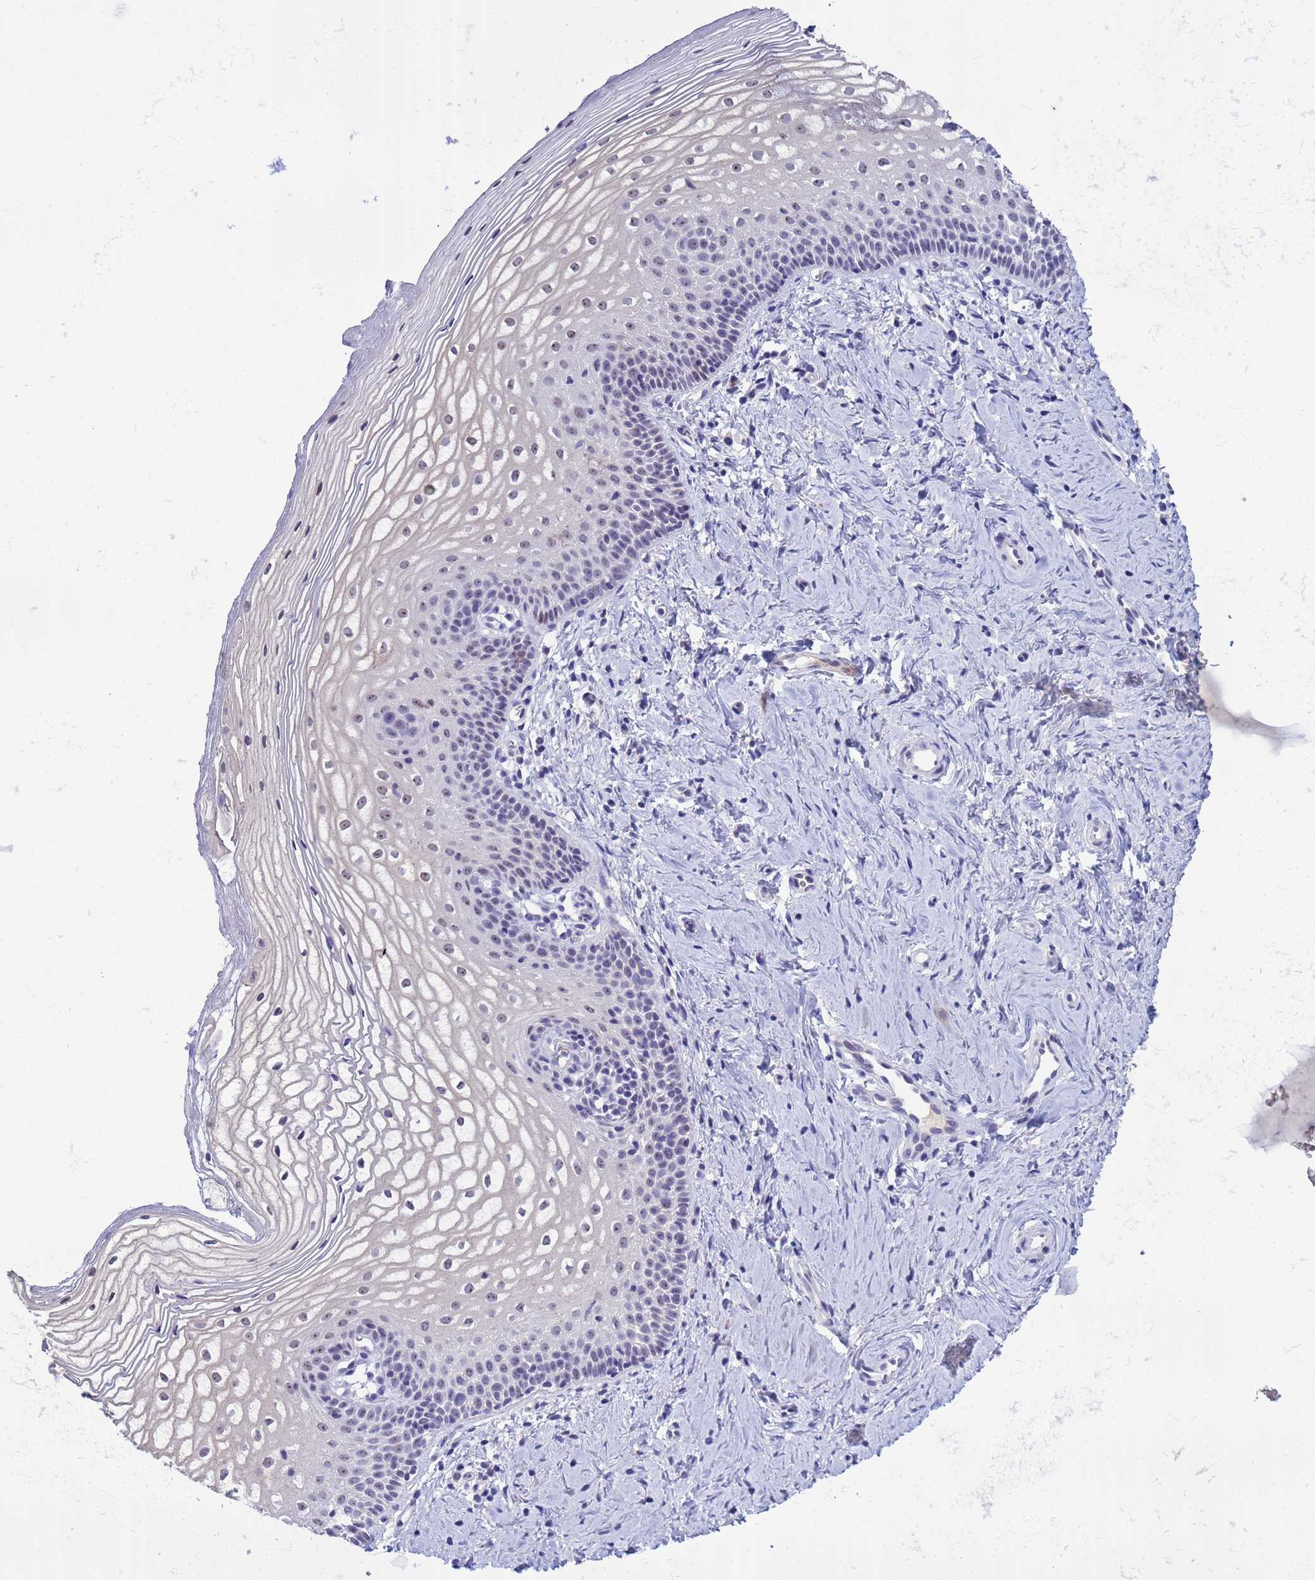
{"staining": {"intensity": "weak", "quantity": "25%-75%", "location": "nuclear"}, "tissue": "vagina", "cell_type": "Squamous epithelial cells", "image_type": "normal", "snomed": [{"axis": "morphology", "description": "Normal tissue, NOS"}, {"axis": "topography", "description": "Vagina"}], "caption": "Protein expression analysis of normal human vagina reveals weak nuclear expression in about 25%-75% of squamous epithelial cells. Nuclei are stained in blue.", "gene": "DMRTC2", "patient": {"sex": "female", "age": 56}}